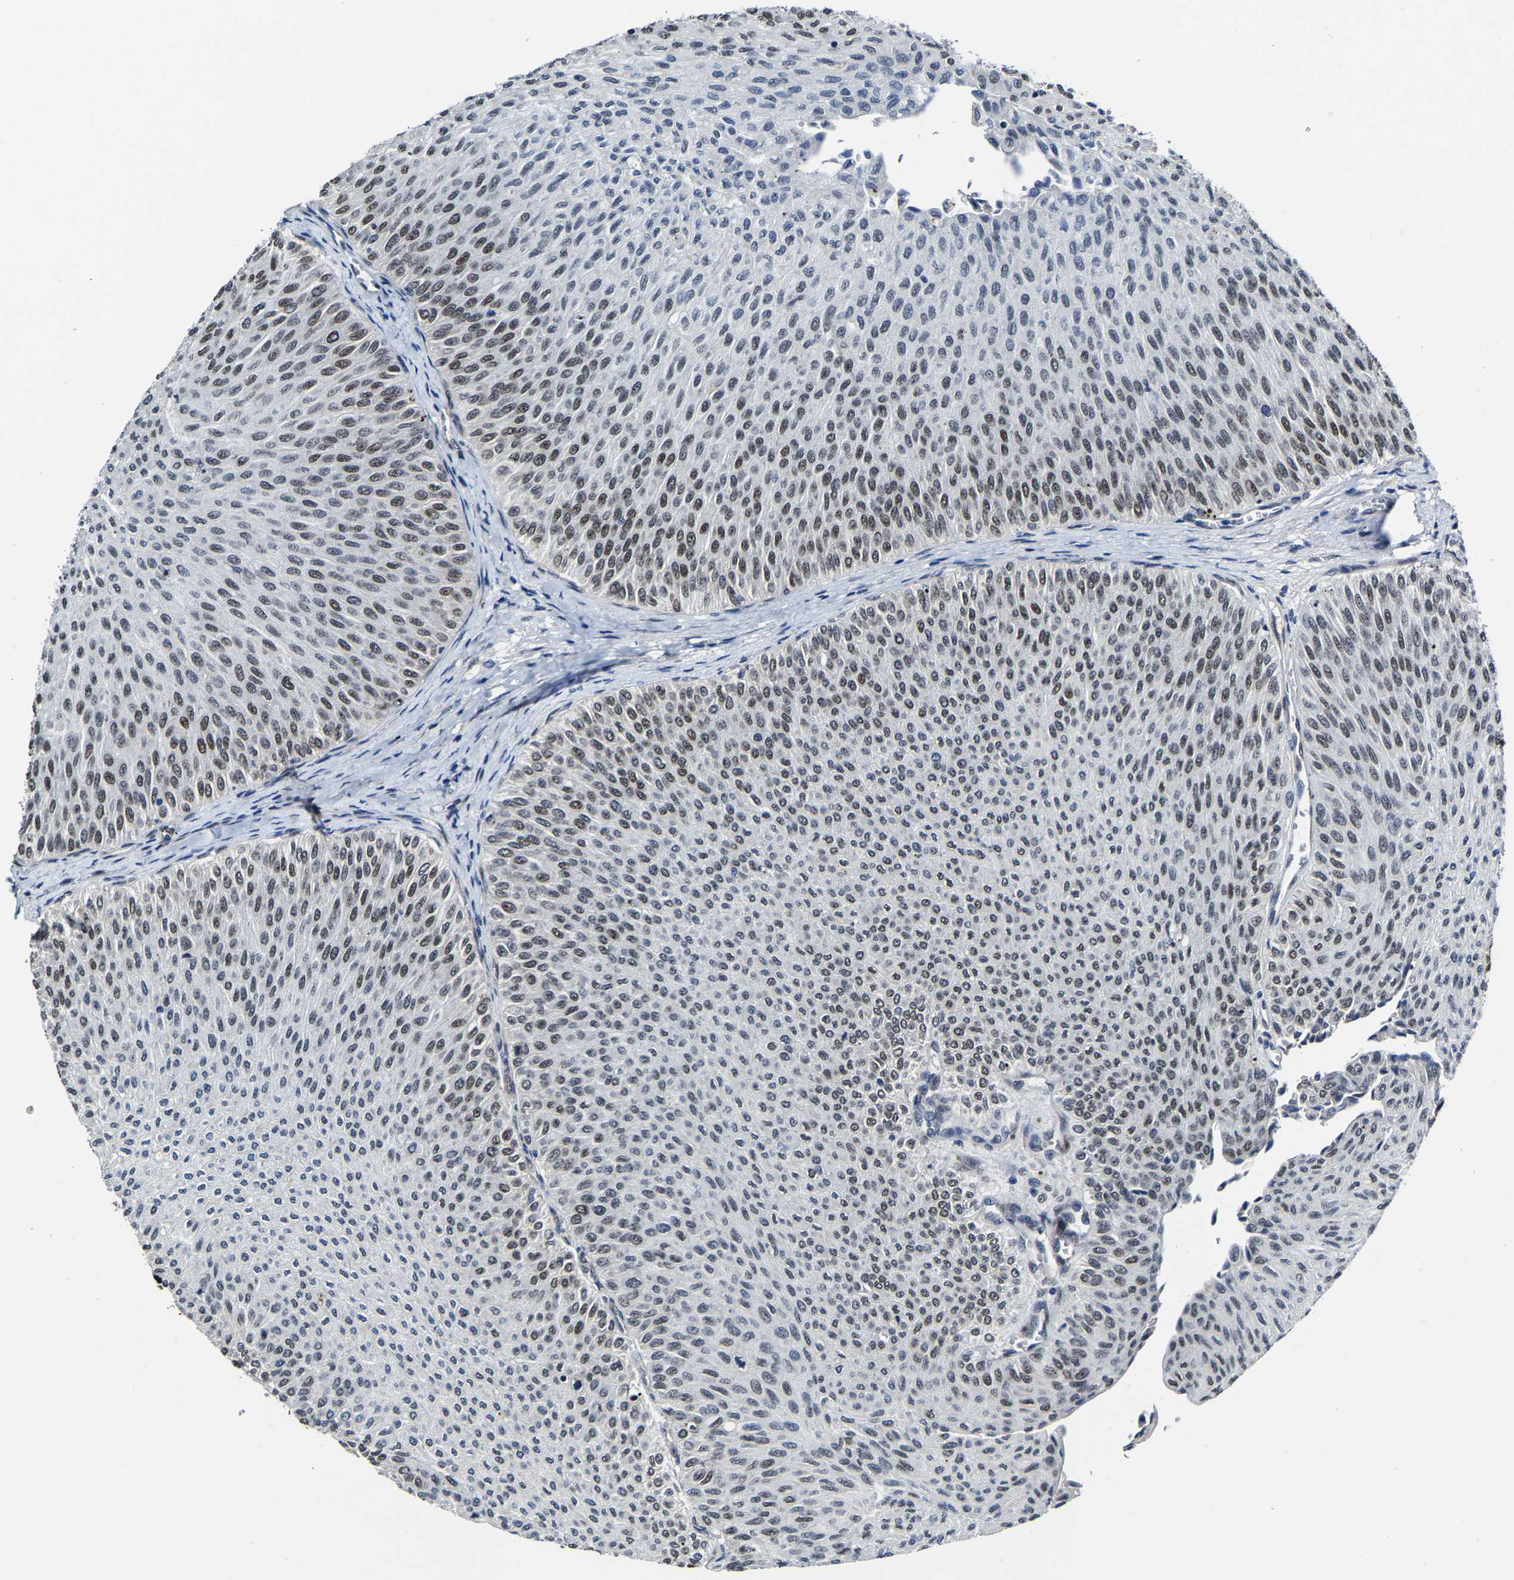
{"staining": {"intensity": "moderate", "quantity": ">75%", "location": "nuclear"}, "tissue": "urothelial cancer", "cell_type": "Tumor cells", "image_type": "cancer", "snomed": [{"axis": "morphology", "description": "Urothelial carcinoma, Low grade"}, {"axis": "topography", "description": "Urinary bladder"}], "caption": "Protein analysis of urothelial cancer tissue displays moderate nuclear expression in about >75% of tumor cells.", "gene": "METTL1", "patient": {"sex": "male", "age": 78}}